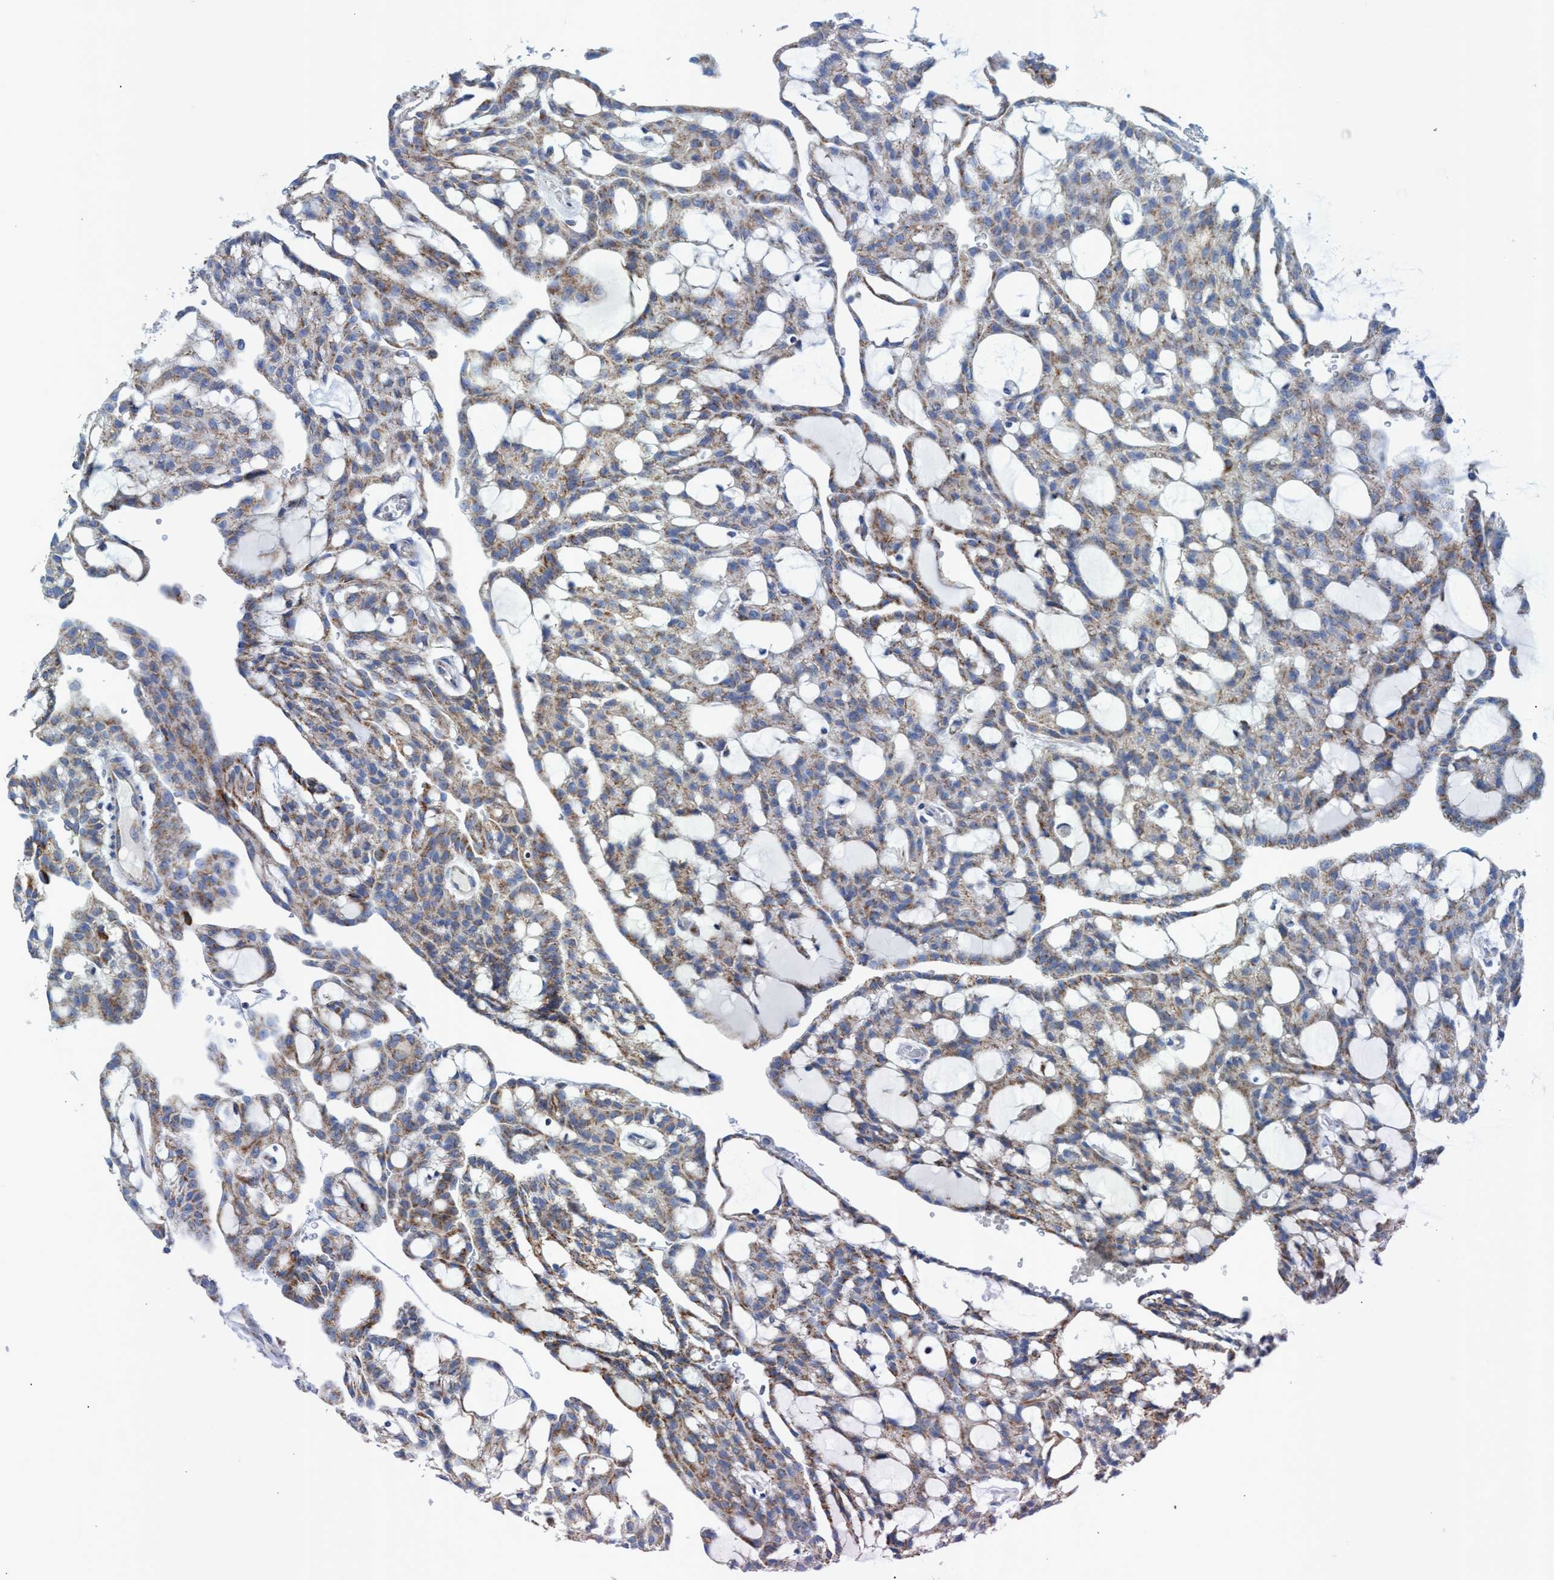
{"staining": {"intensity": "moderate", "quantity": ">75%", "location": "cytoplasmic/membranous"}, "tissue": "renal cancer", "cell_type": "Tumor cells", "image_type": "cancer", "snomed": [{"axis": "morphology", "description": "Adenocarcinoma, NOS"}, {"axis": "topography", "description": "Kidney"}], "caption": "Renal cancer tissue displays moderate cytoplasmic/membranous staining in approximately >75% of tumor cells", "gene": "GGA3", "patient": {"sex": "male", "age": 63}}